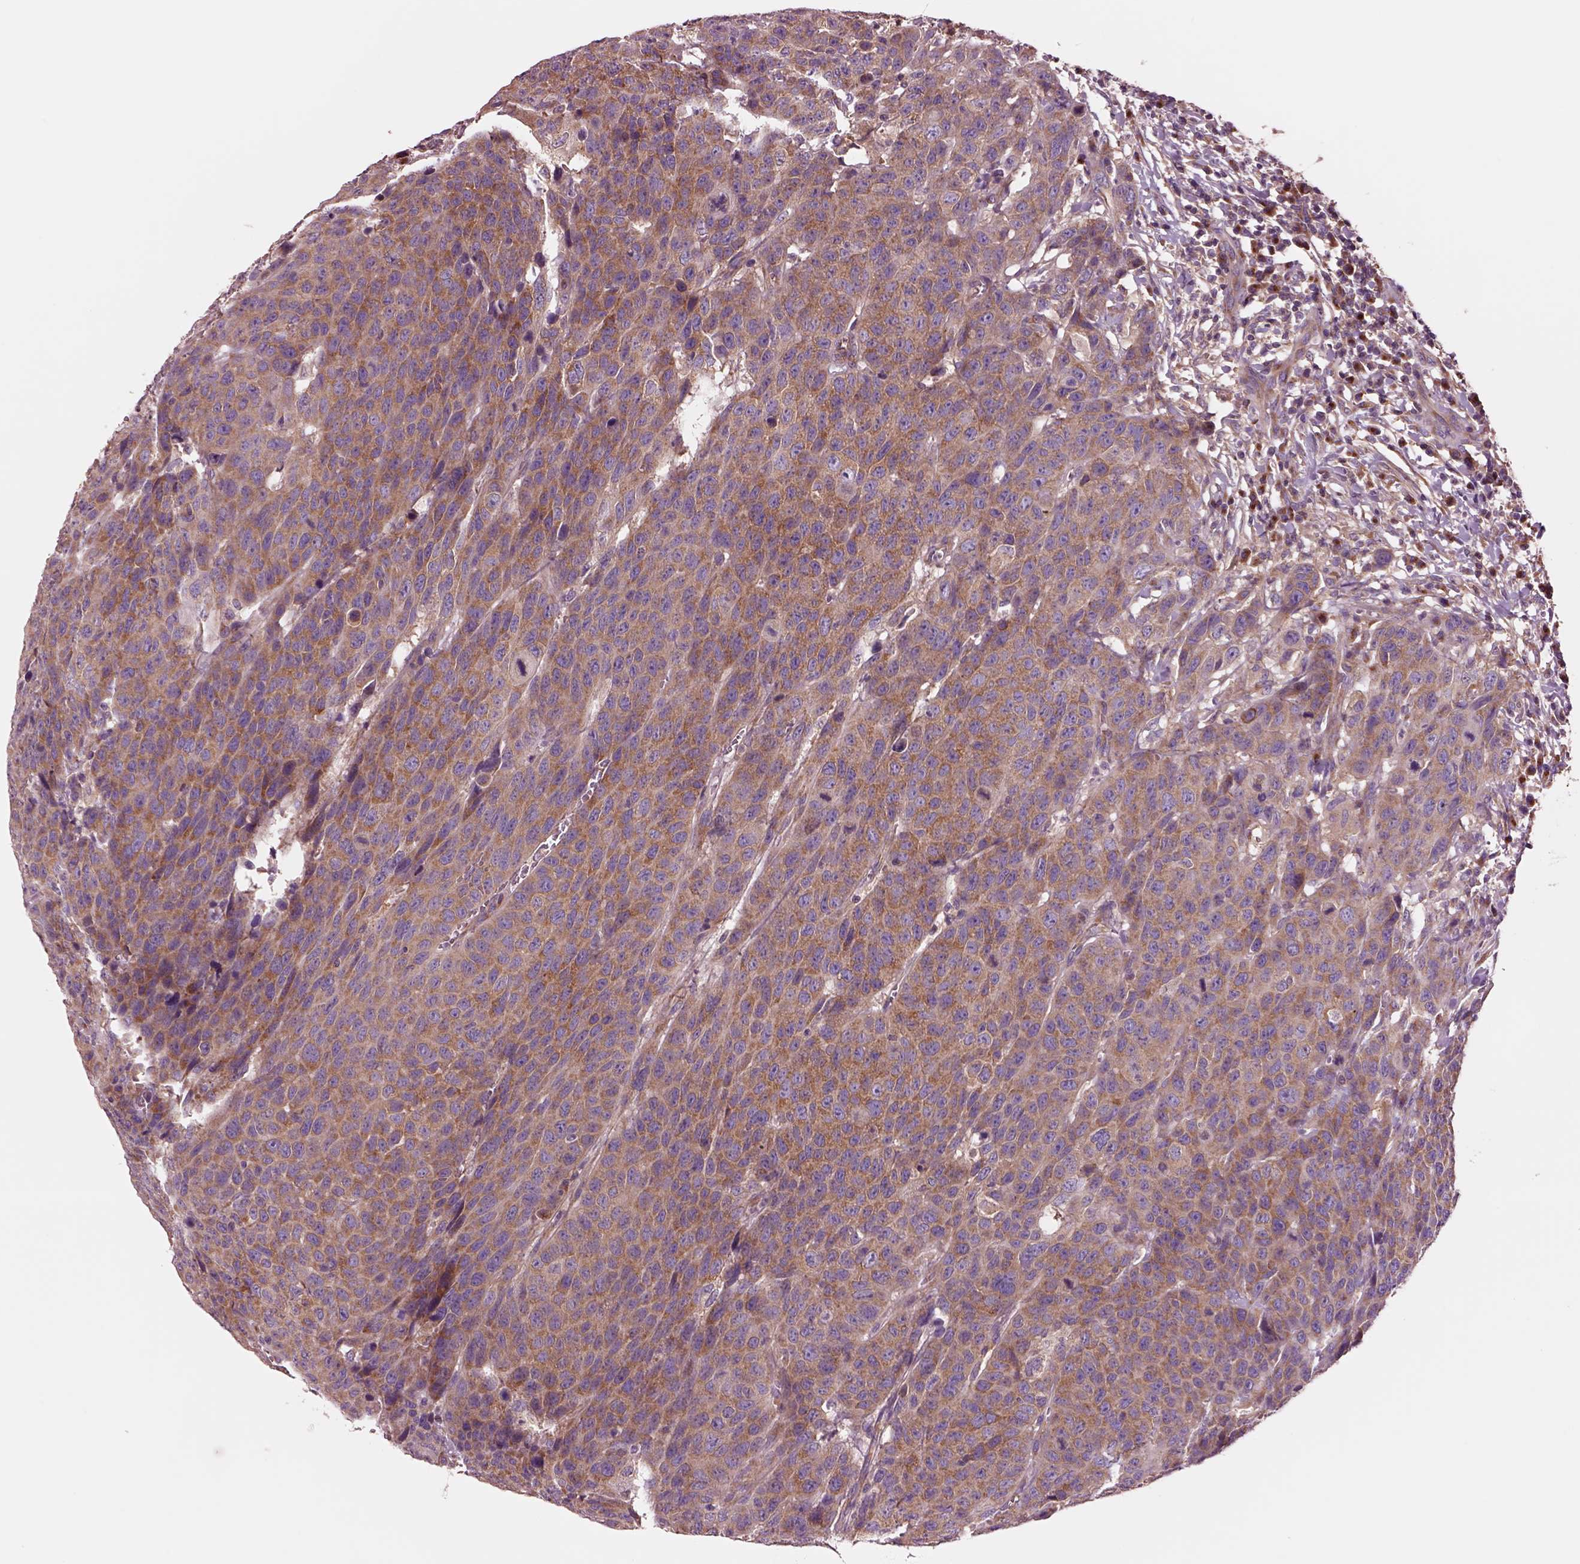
{"staining": {"intensity": "moderate", "quantity": ">75%", "location": "cytoplasmic/membranous"}, "tissue": "head and neck cancer", "cell_type": "Tumor cells", "image_type": "cancer", "snomed": [{"axis": "morphology", "description": "Squamous cell carcinoma, NOS"}, {"axis": "topography", "description": "Head-Neck"}], "caption": "Head and neck cancer (squamous cell carcinoma) tissue displays moderate cytoplasmic/membranous staining in about >75% of tumor cells", "gene": "SEC23A", "patient": {"sex": "male", "age": 66}}